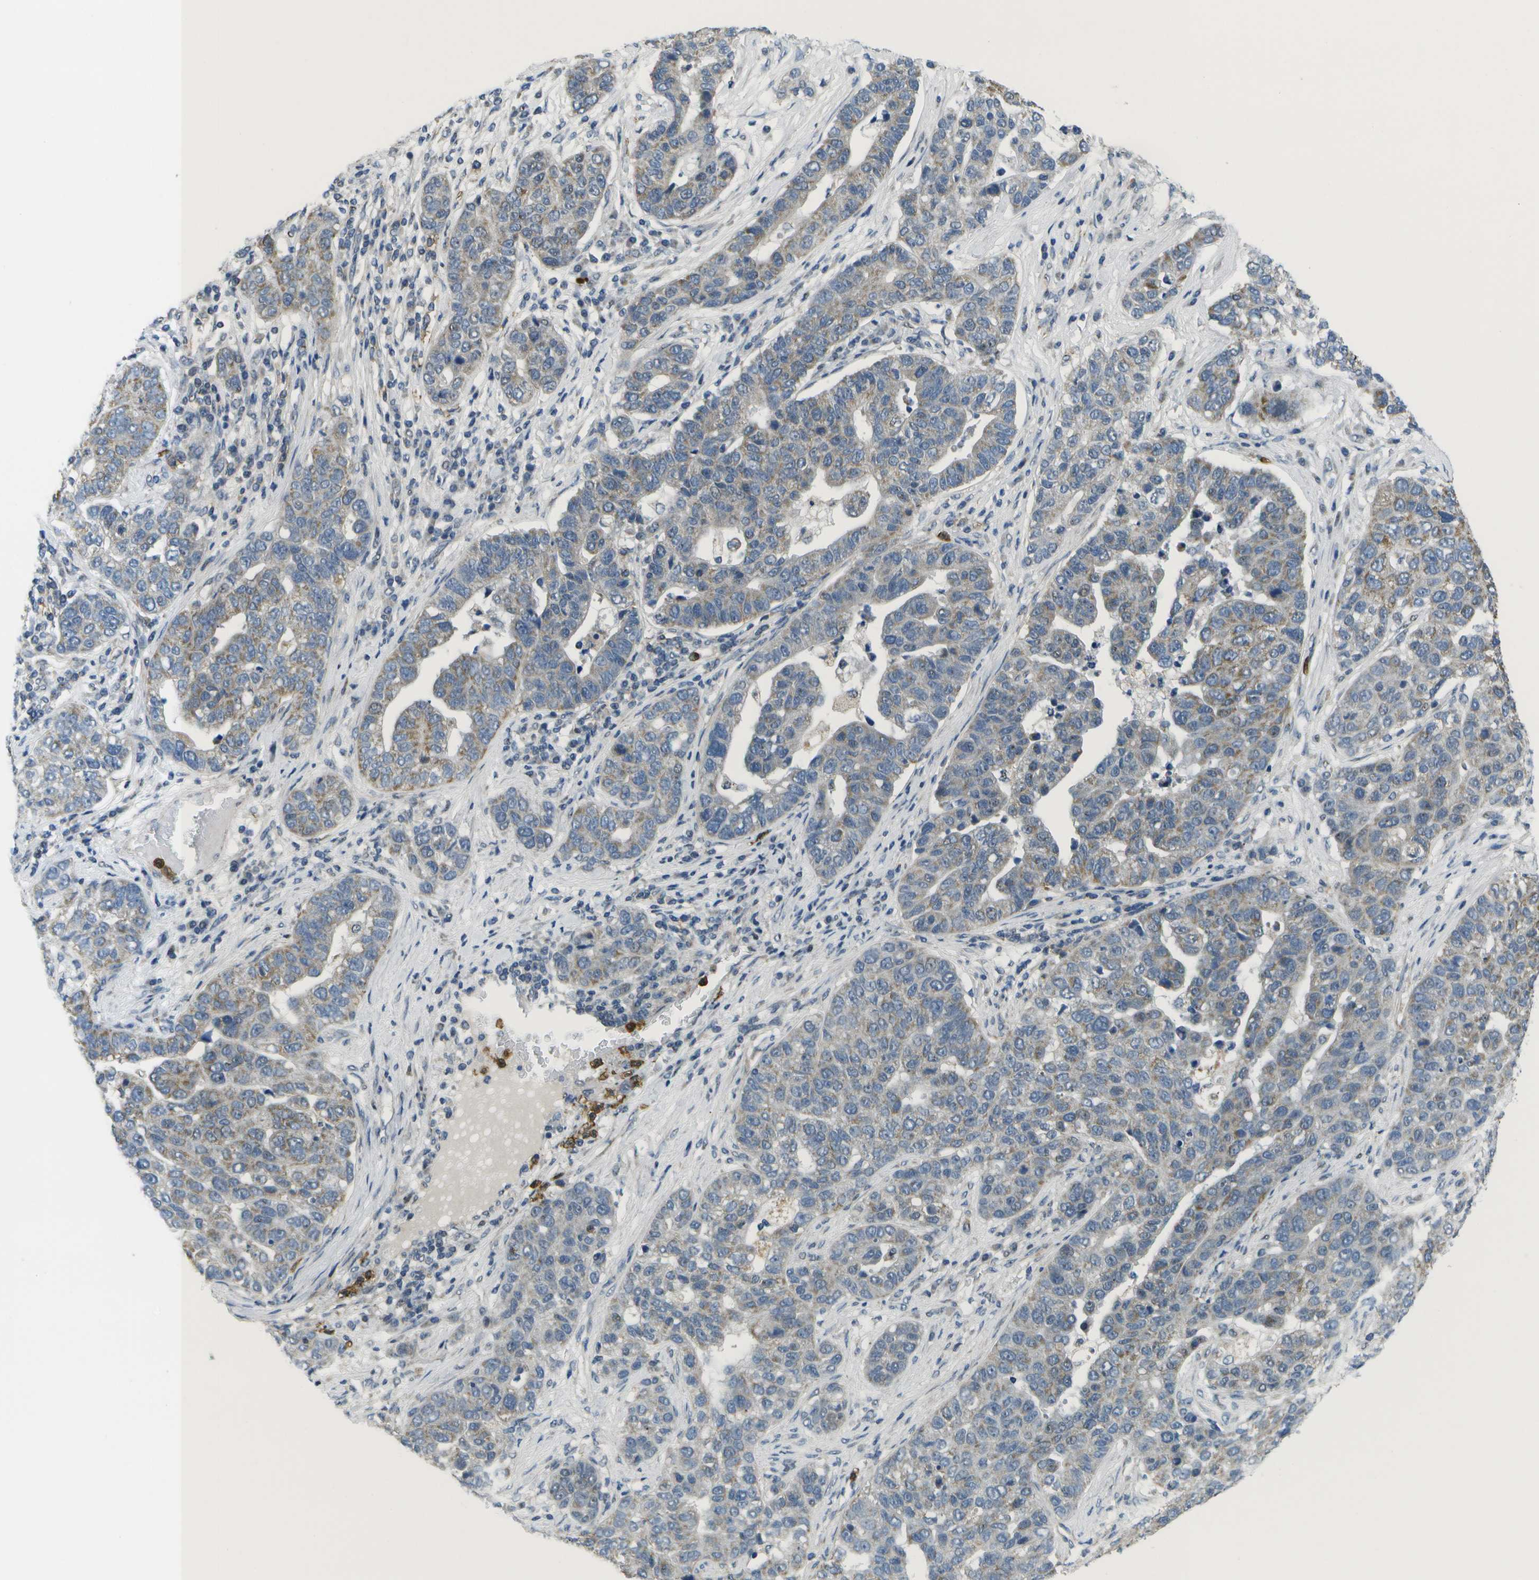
{"staining": {"intensity": "weak", "quantity": "25%-75%", "location": "cytoplasmic/membranous"}, "tissue": "pancreatic cancer", "cell_type": "Tumor cells", "image_type": "cancer", "snomed": [{"axis": "morphology", "description": "Adenocarcinoma, NOS"}, {"axis": "topography", "description": "Pancreas"}], "caption": "Adenocarcinoma (pancreatic) stained for a protein shows weak cytoplasmic/membranous positivity in tumor cells.", "gene": "GALNT15", "patient": {"sex": "female", "age": 61}}